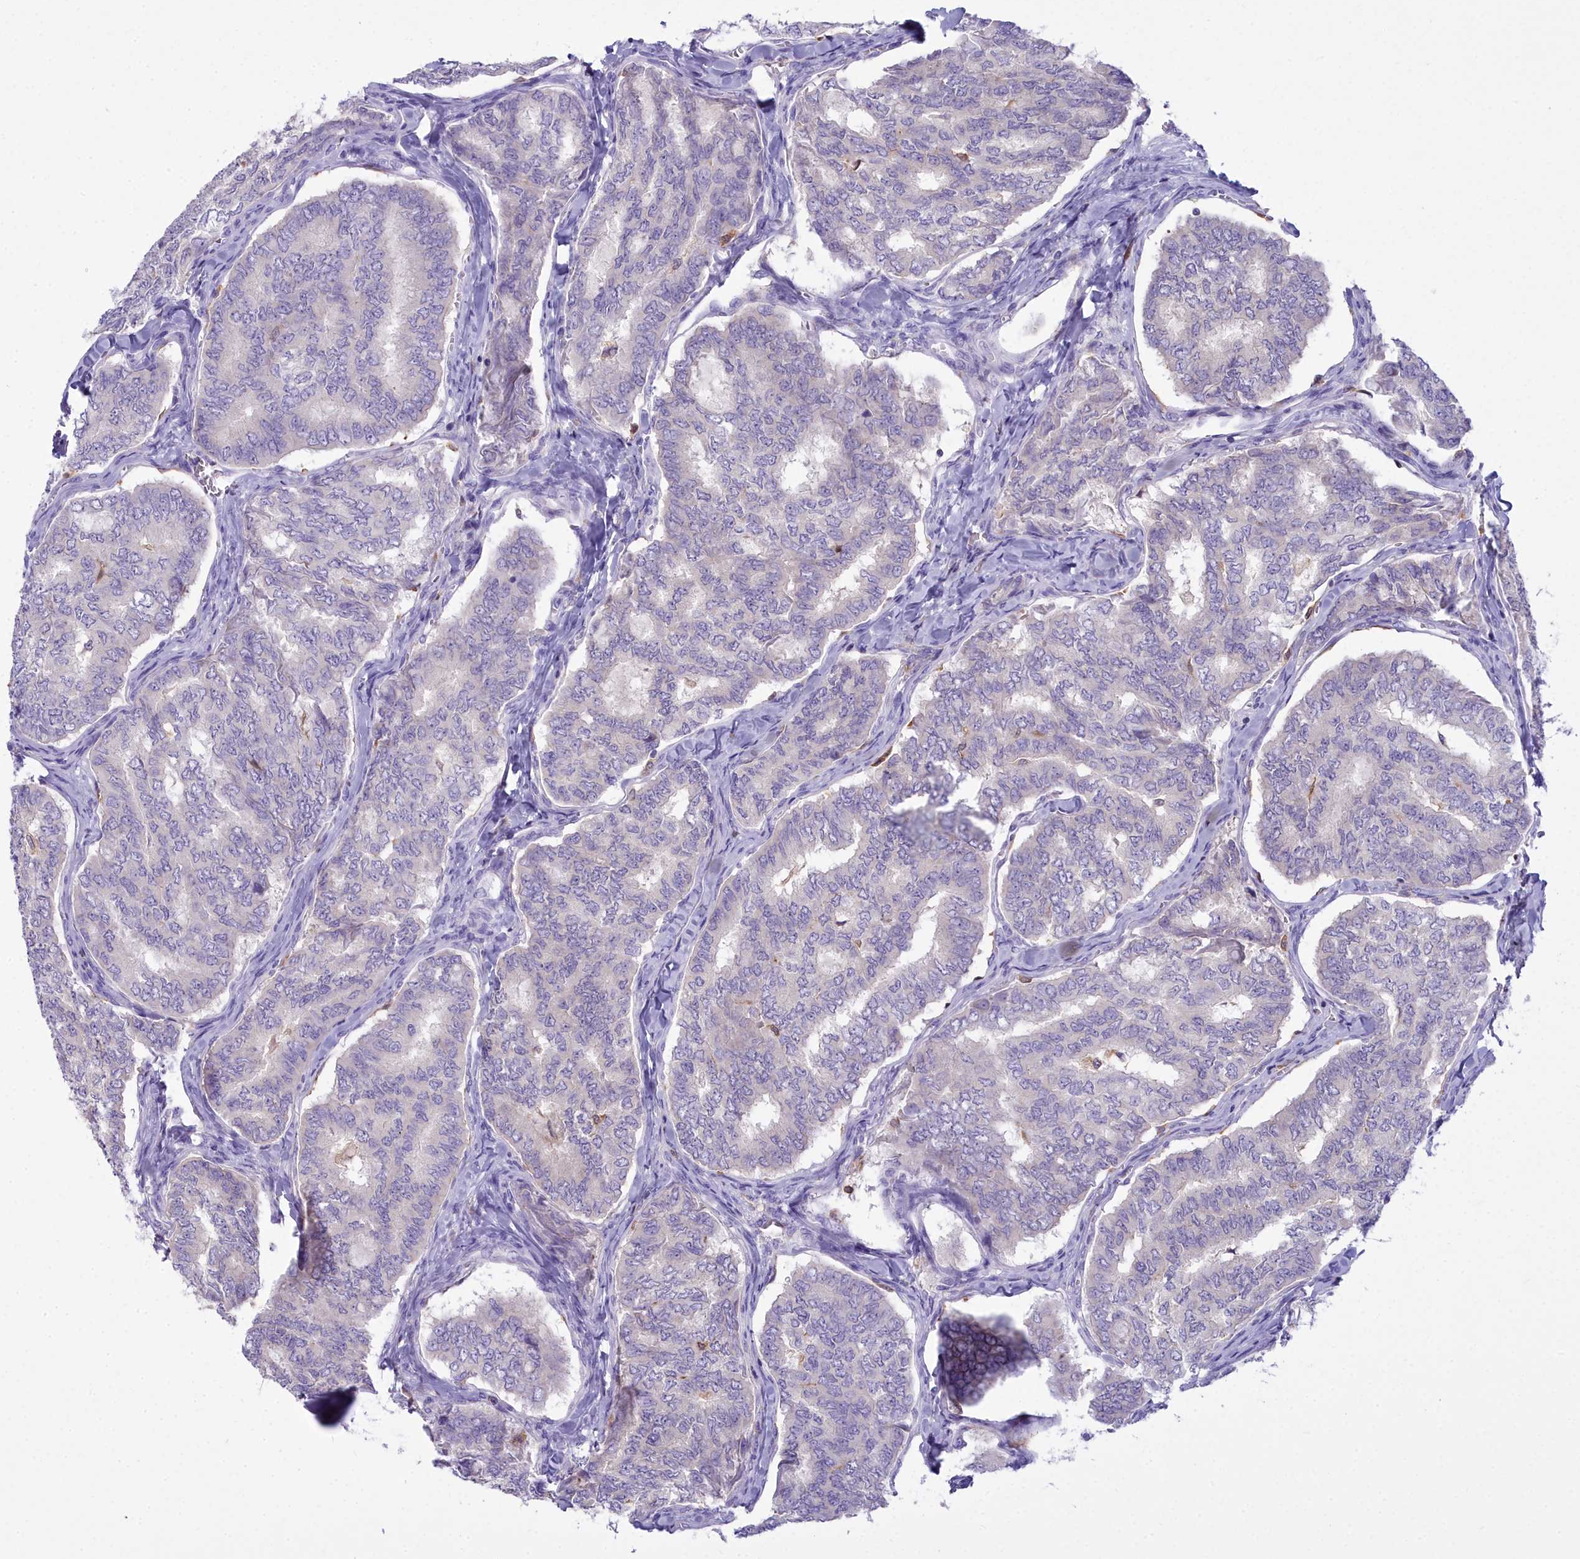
{"staining": {"intensity": "negative", "quantity": "none", "location": "none"}, "tissue": "thyroid cancer", "cell_type": "Tumor cells", "image_type": "cancer", "snomed": [{"axis": "morphology", "description": "Papillary adenocarcinoma, NOS"}, {"axis": "topography", "description": "Thyroid gland"}], "caption": "Immunohistochemistry of thyroid cancer demonstrates no positivity in tumor cells.", "gene": "BLNK", "patient": {"sex": "female", "age": 35}}